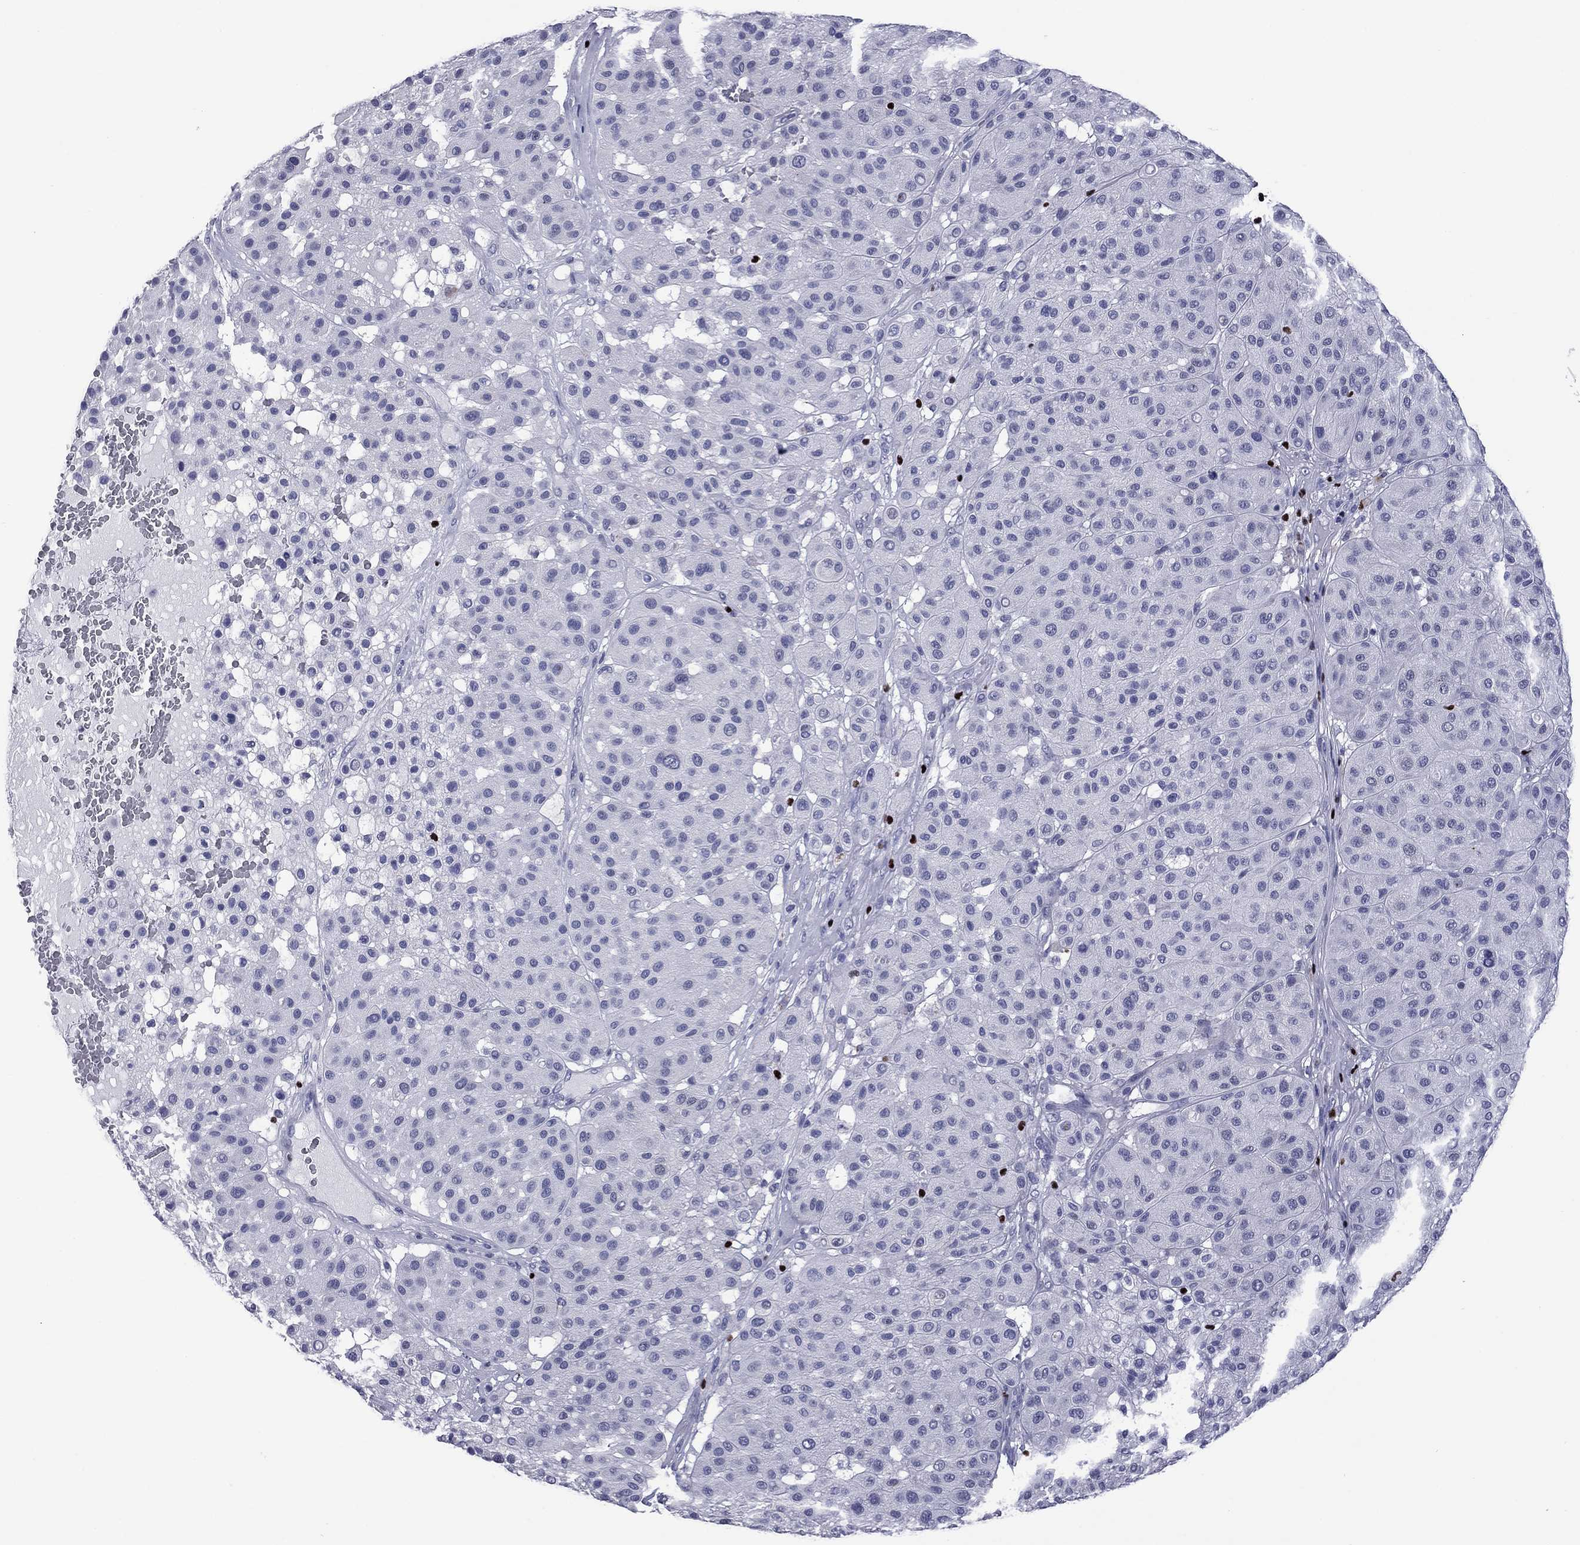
{"staining": {"intensity": "negative", "quantity": "none", "location": "none"}, "tissue": "melanoma", "cell_type": "Tumor cells", "image_type": "cancer", "snomed": [{"axis": "morphology", "description": "Malignant melanoma, Metastatic site"}, {"axis": "topography", "description": "Smooth muscle"}], "caption": "Immunohistochemistry of malignant melanoma (metastatic site) displays no expression in tumor cells.", "gene": "IKZF3", "patient": {"sex": "male", "age": 41}}